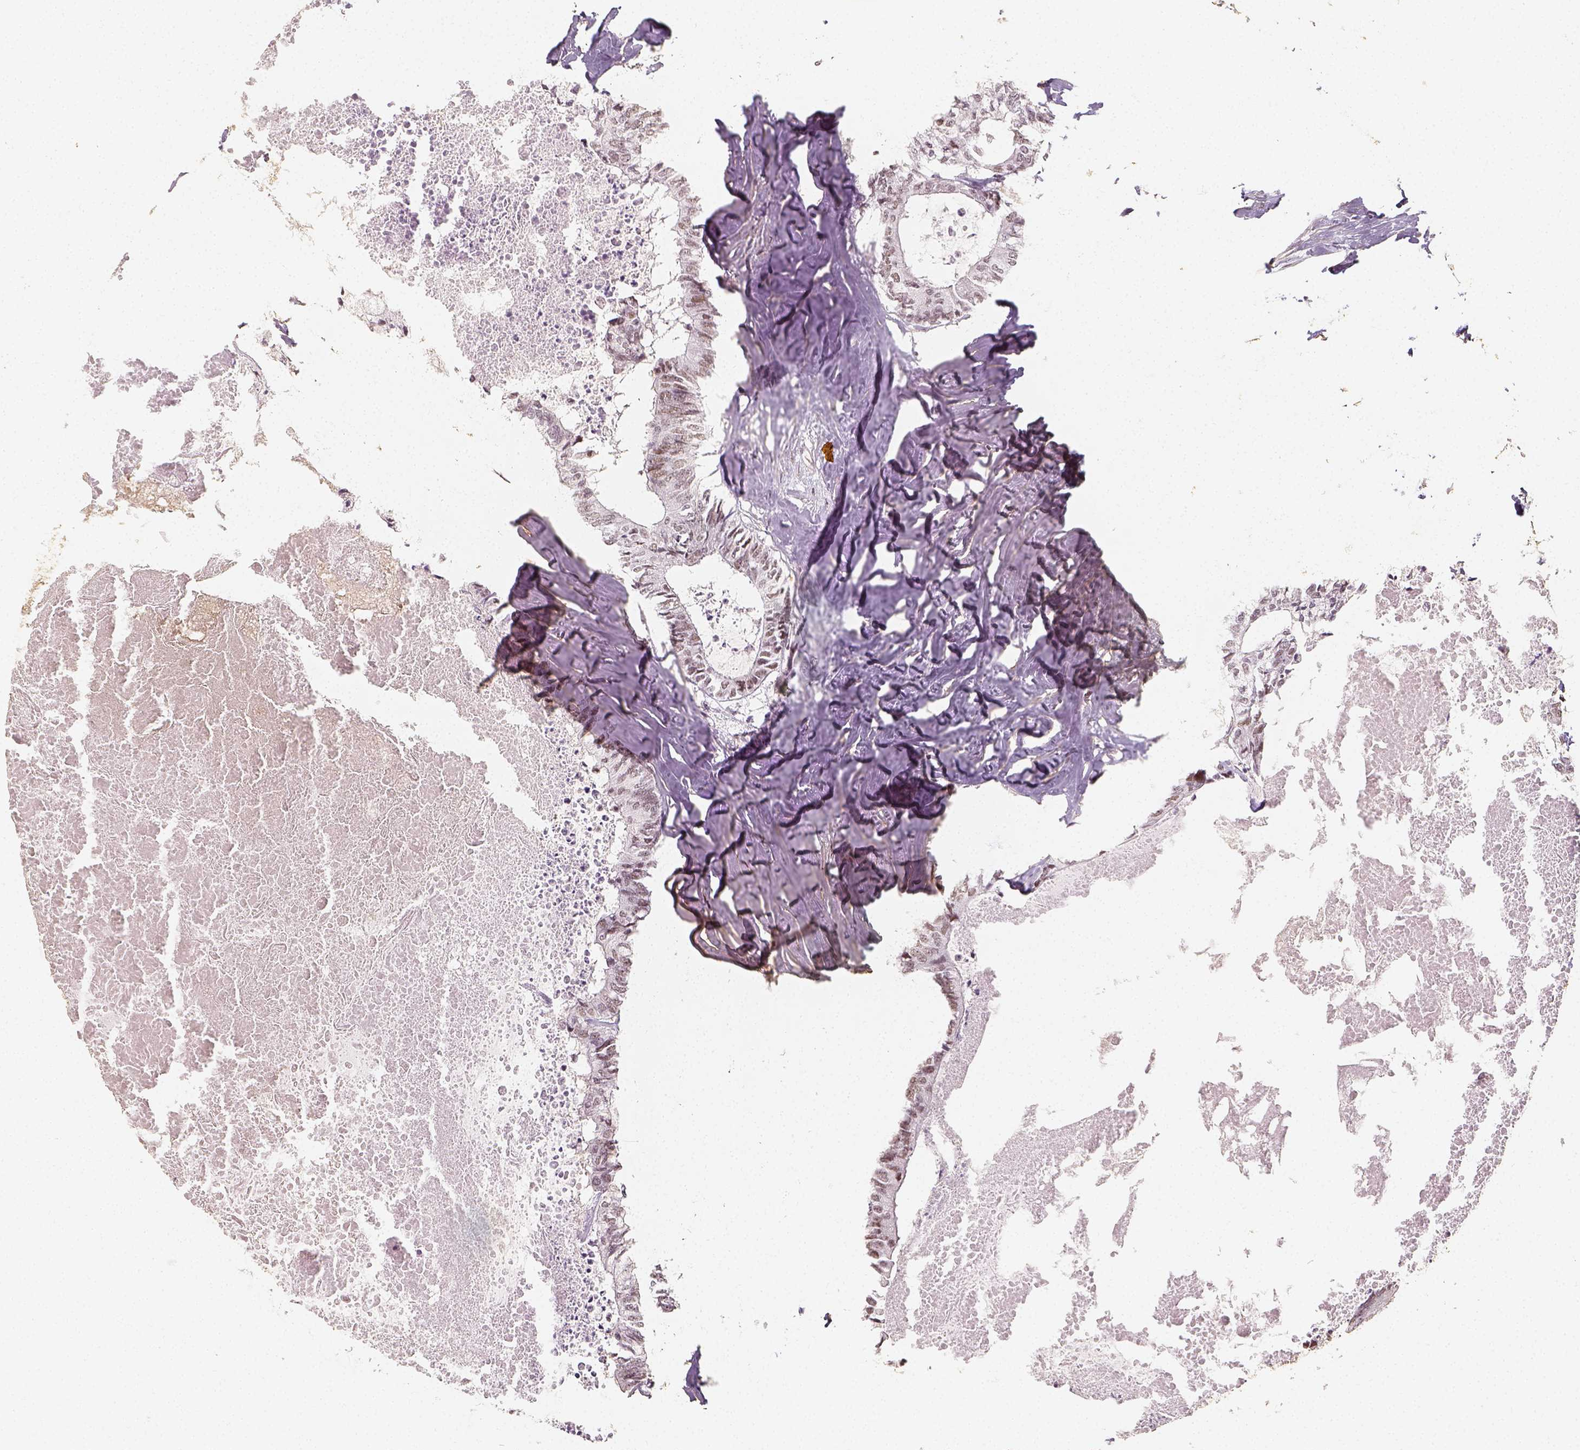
{"staining": {"intensity": "weak", "quantity": ">75%", "location": "nuclear"}, "tissue": "colorectal cancer", "cell_type": "Tumor cells", "image_type": "cancer", "snomed": [{"axis": "morphology", "description": "Adenocarcinoma, NOS"}, {"axis": "topography", "description": "Colon"}, {"axis": "topography", "description": "Rectum"}], "caption": "Brown immunohistochemical staining in human adenocarcinoma (colorectal) reveals weak nuclear expression in about >75% of tumor cells.", "gene": "HDAC1", "patient": {"sex": "male", "age": 57}}